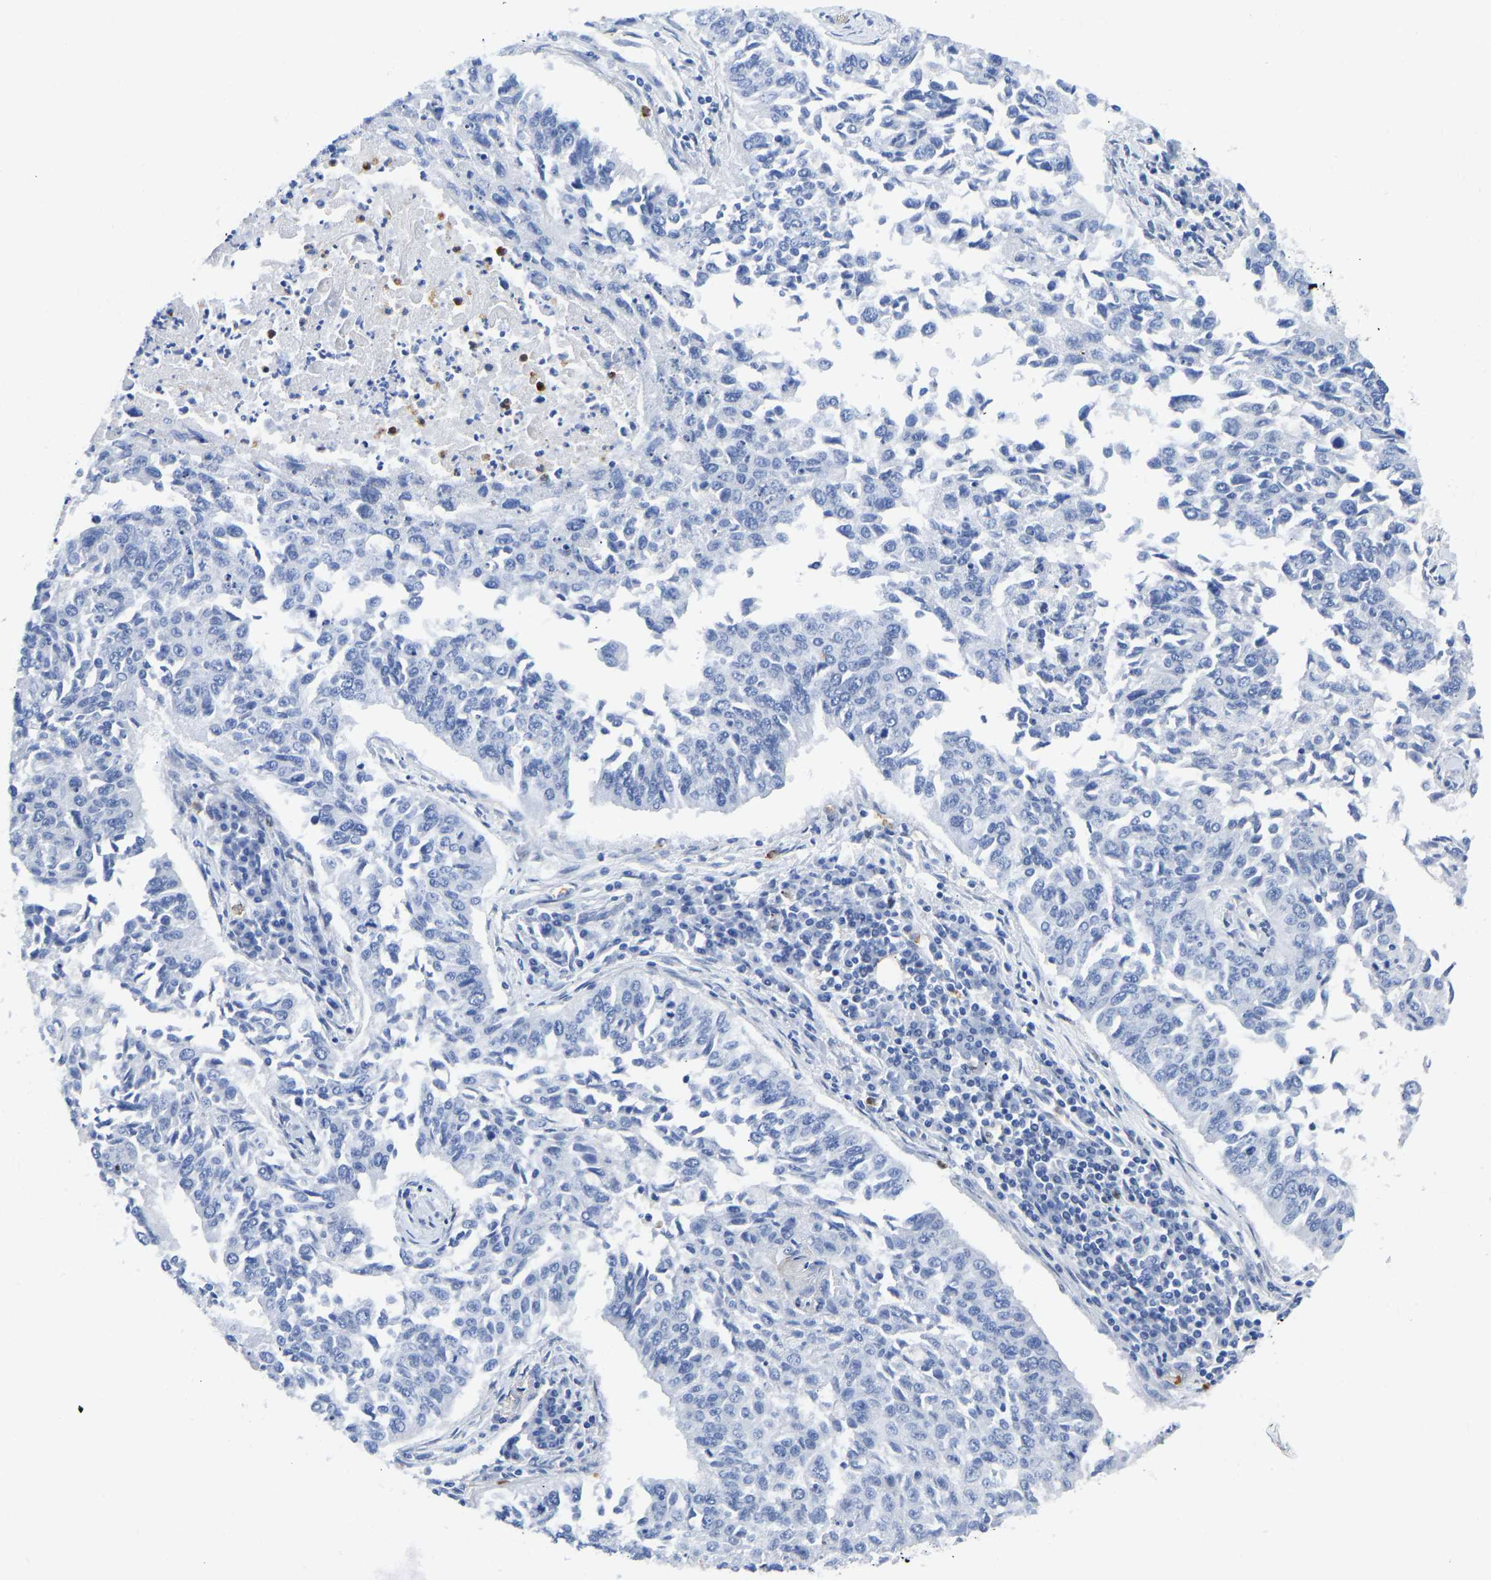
{"staining": {"intensity": "negative", "quantity": "none", "location": "none"}, "tissue": "lung cancer", "cell_type": "Tumor cells", "image_type": "cancer", "snomed": [{"axis": "morphology", "description": "Normal tissue, NOS"}, {"axis": "morphology", "description": "Squamous cell carcinoma, NOS"}, {"axis": "topography", "description": "Cartilage tissue"}, {"axis": "topography", "description": "Bronchus"}, {"axis": "topography", "description": "Lung"}], "caption": "Histopathology image shows no protein staining in tumor cells of lung cancer tissue. The staining was performed using DAB (3,3'-diaminobenzidine) to visualize the protein expression in brown, while the nuclei were stained in blue with hematoxylin (Magnification: 20x).", "gene": "HDAC5", "patient": {"sex": "female", "age": 49}}